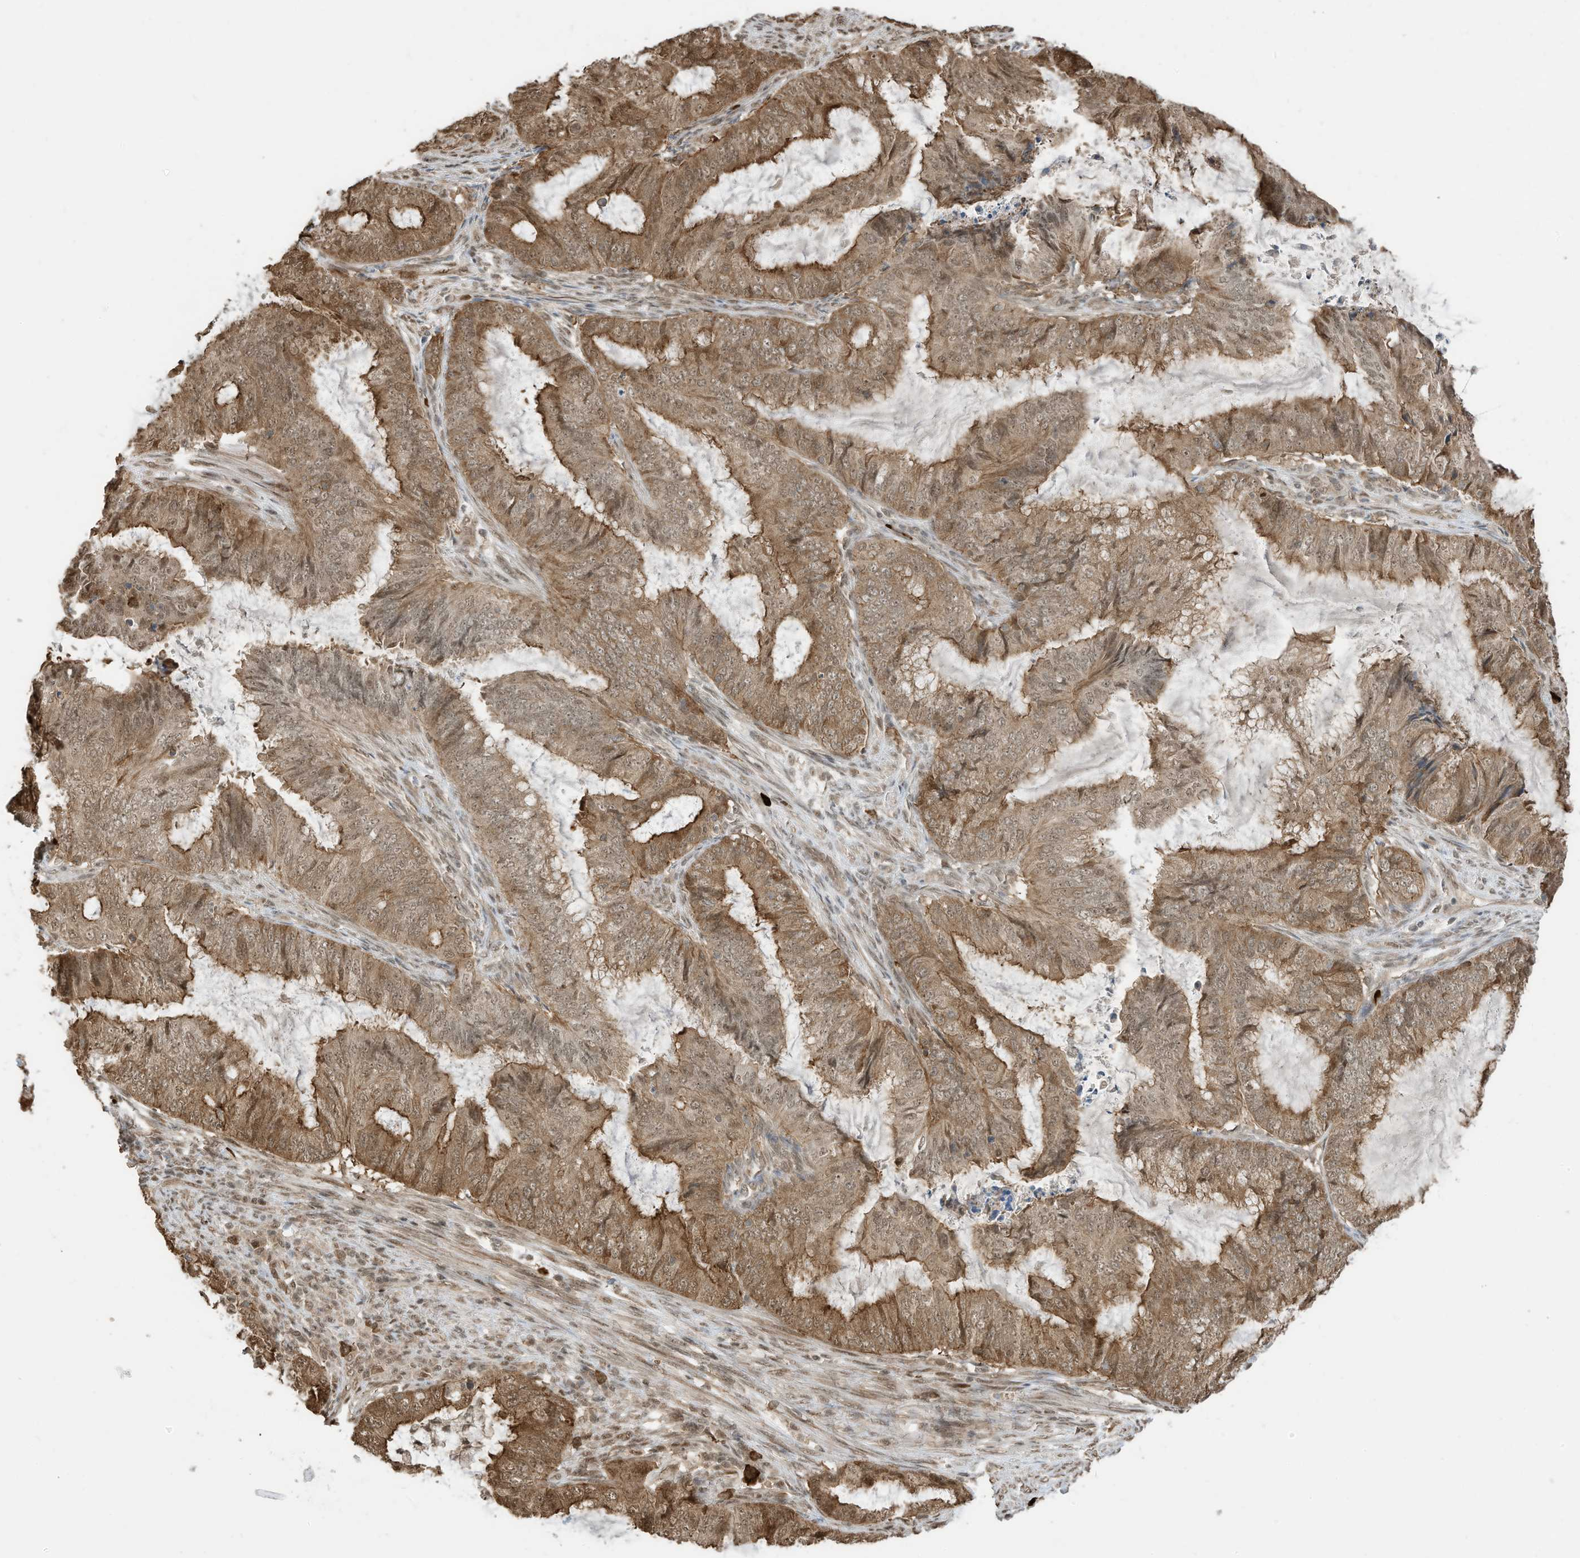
{"staining": {"intensity": "moderate", "quantity": ">75%", "location": "cytoplasmic/membranous,nuclear"}, "tissue": "endometrial cancer", "cell_type": "Tumor cells", "image_type": "cancer", "snomed": [{"axis": "morphology", "description": "Adenocarcinoma, NOS"}, {"axis": "topography", "description": "Endometrium"}], "caption": "This histopathology image exhibits IHC staining of endometrial adenocarcinoma, with medium moderate cytoplasmic/membranous and nuclear staining in approximately >75% of tumor cells.", "gene": "ZNF195", "patient": {"sex": "female", "age": 51}}